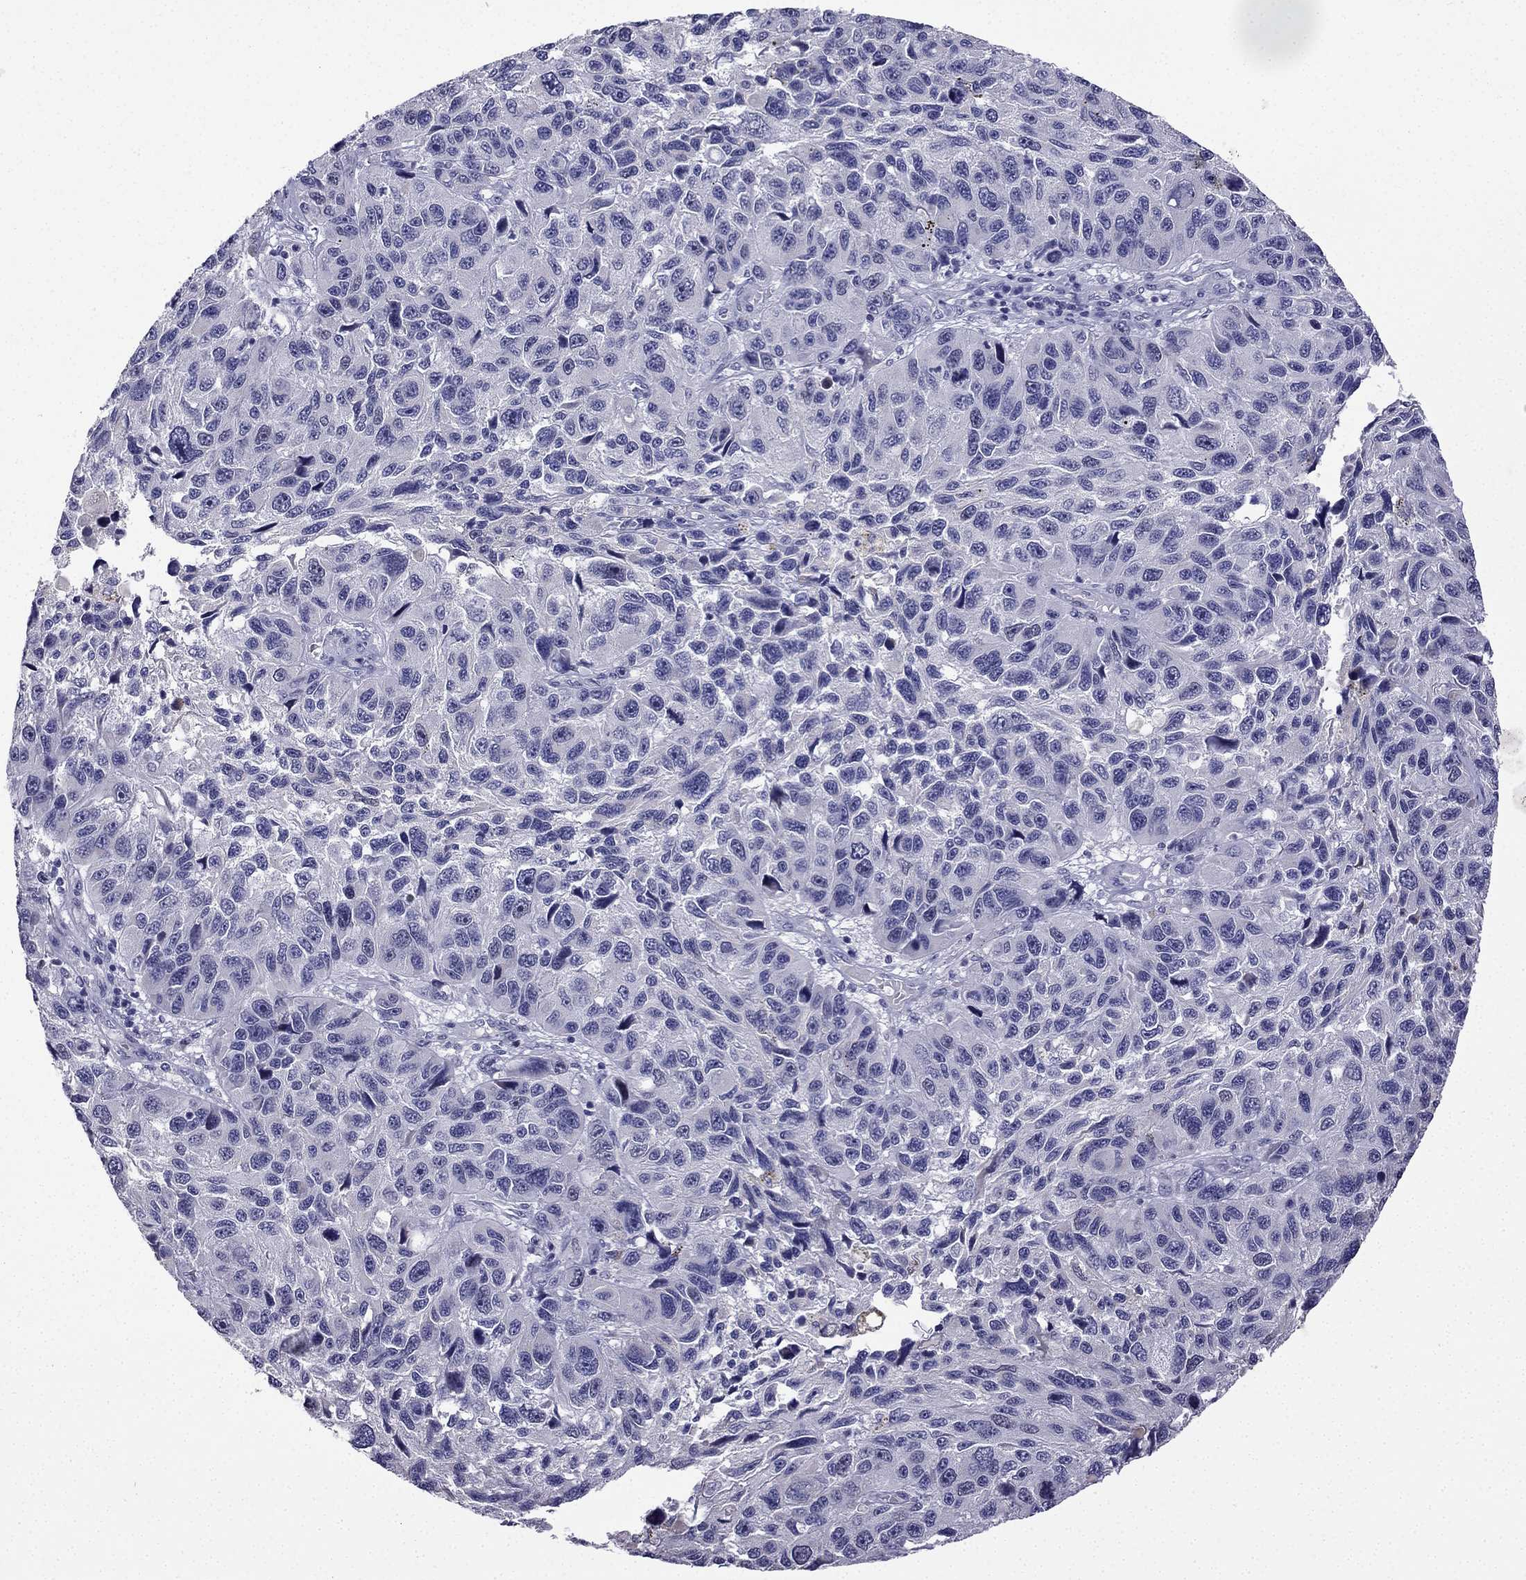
{"staining": {"intensity": "negative", "quantity": "none", "location": "none"}, "tissue": "melanoma", "cell_type": "Tumor cells", "image_type": "cancer", "snomed": [{"axis": "morphology", "description": "Malignant melanoma, NOS"}, {"axis": "topography", "description": "Skin"}], "caption": "A high-resolution histopathology image shows immunohistochemistry staining of malignant melanoma, which reveals no significant expression in tumor cells. Brightfield microscopy of IHC stained with DAB (3,3'-diaminobenzidine) (brown) and hematoxylin (blue), captured at high magnification.", "gene": "UHRF1", "patient": {"sex": "male", "age": 53}}